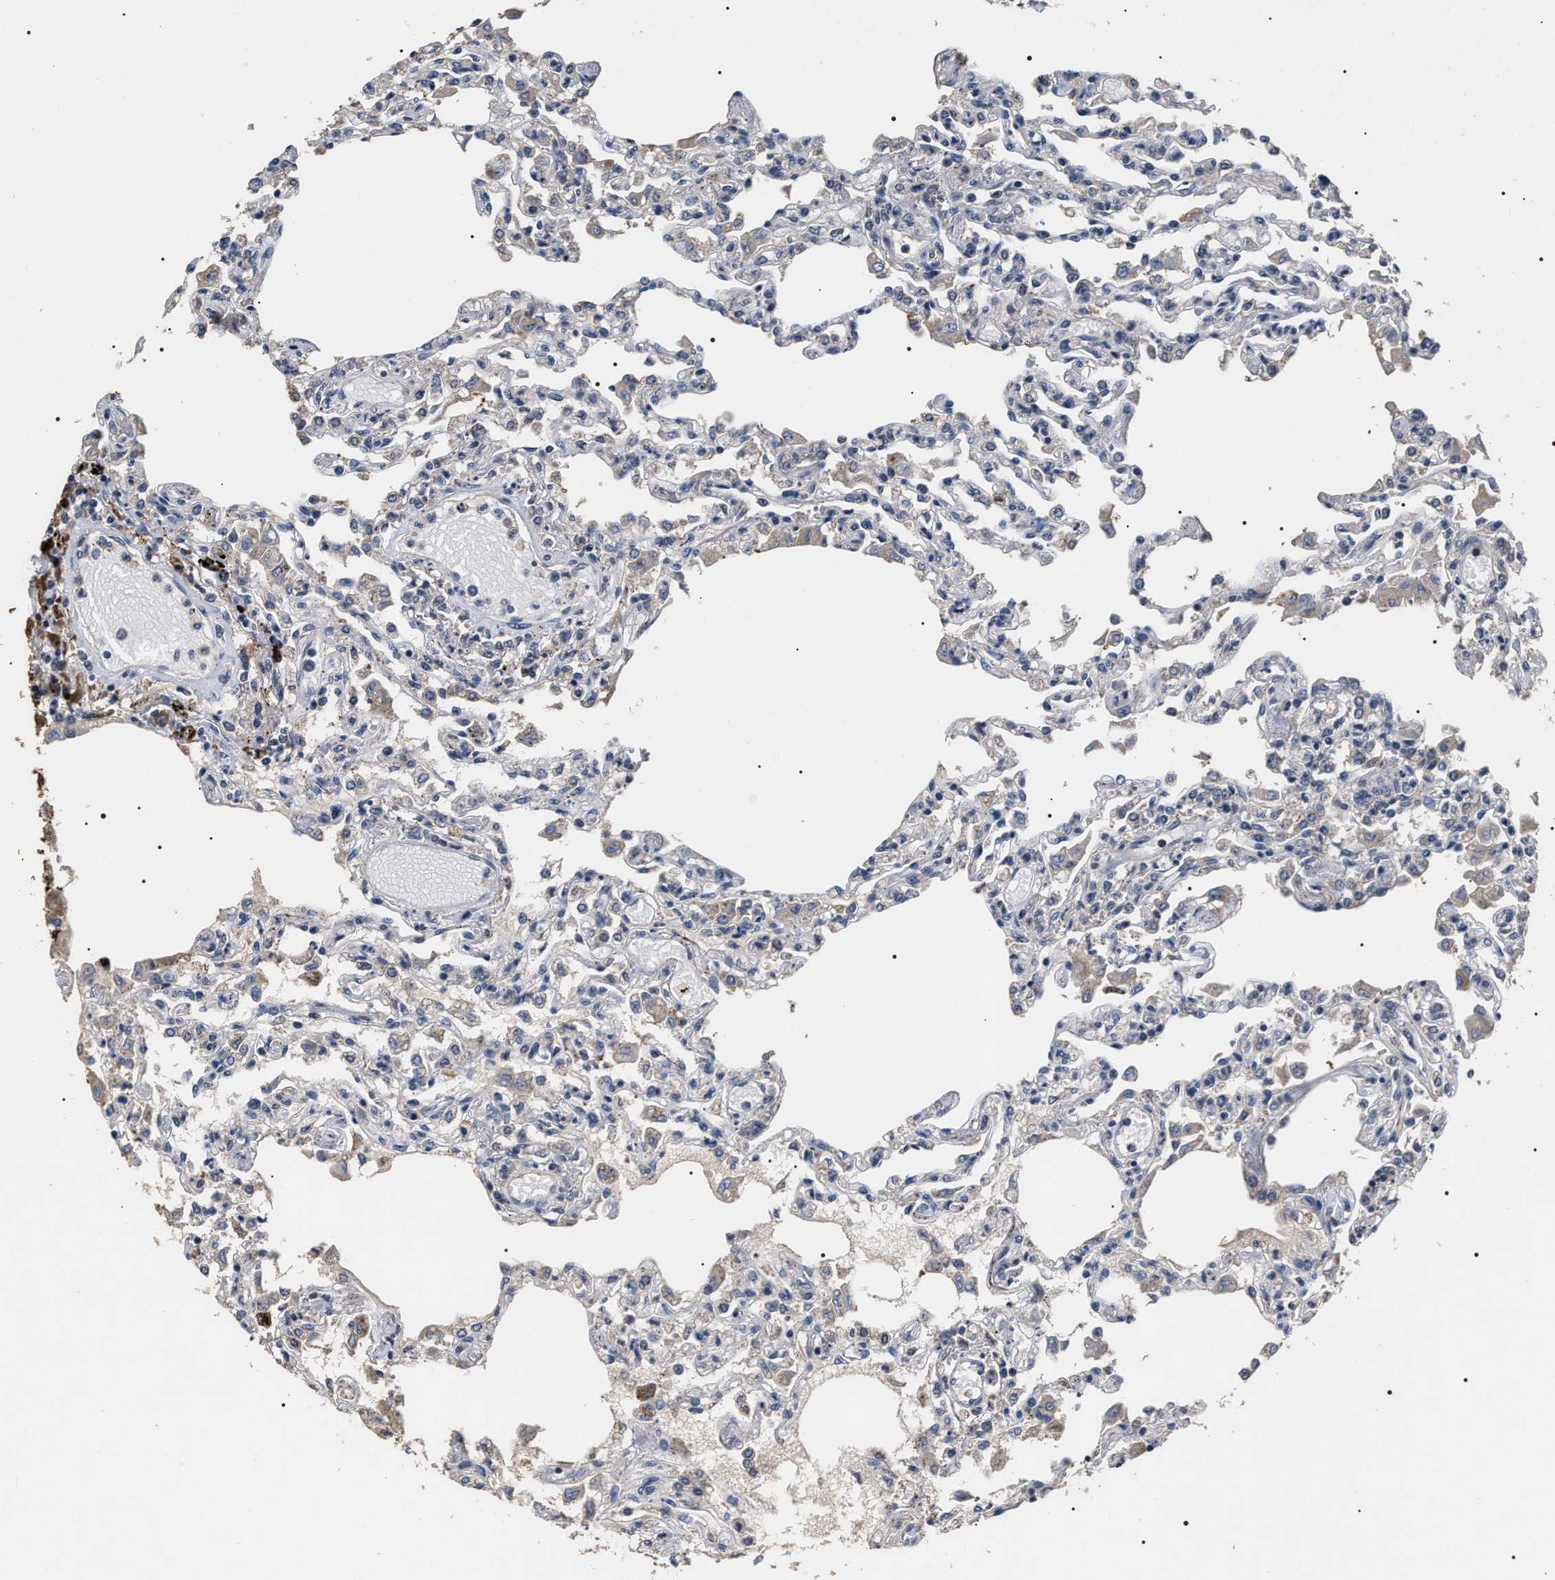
{"staining": {"intensity": "weak", "quantity": "25%-75%", "location": "cytoplasmic/membranous"}, "tissue": "lung", "cell_type": "Alveolar cells", "image_type": "normal", "snomed": [{"axis": "morphology", "description": "Normal tissue, NOS"}, {"axis": "topography", "description": "Bronchus"}, {"axis": "topography", "description": "Lung"}], "caption": "Immunohistochemical staining of unremarkable lung shows low levels of weak cytoplasmic/membranous expression in about 25%-75% of alveolar cells.", "gene": "UPF3A", "patient": {"sex": "female", "age": 49}}